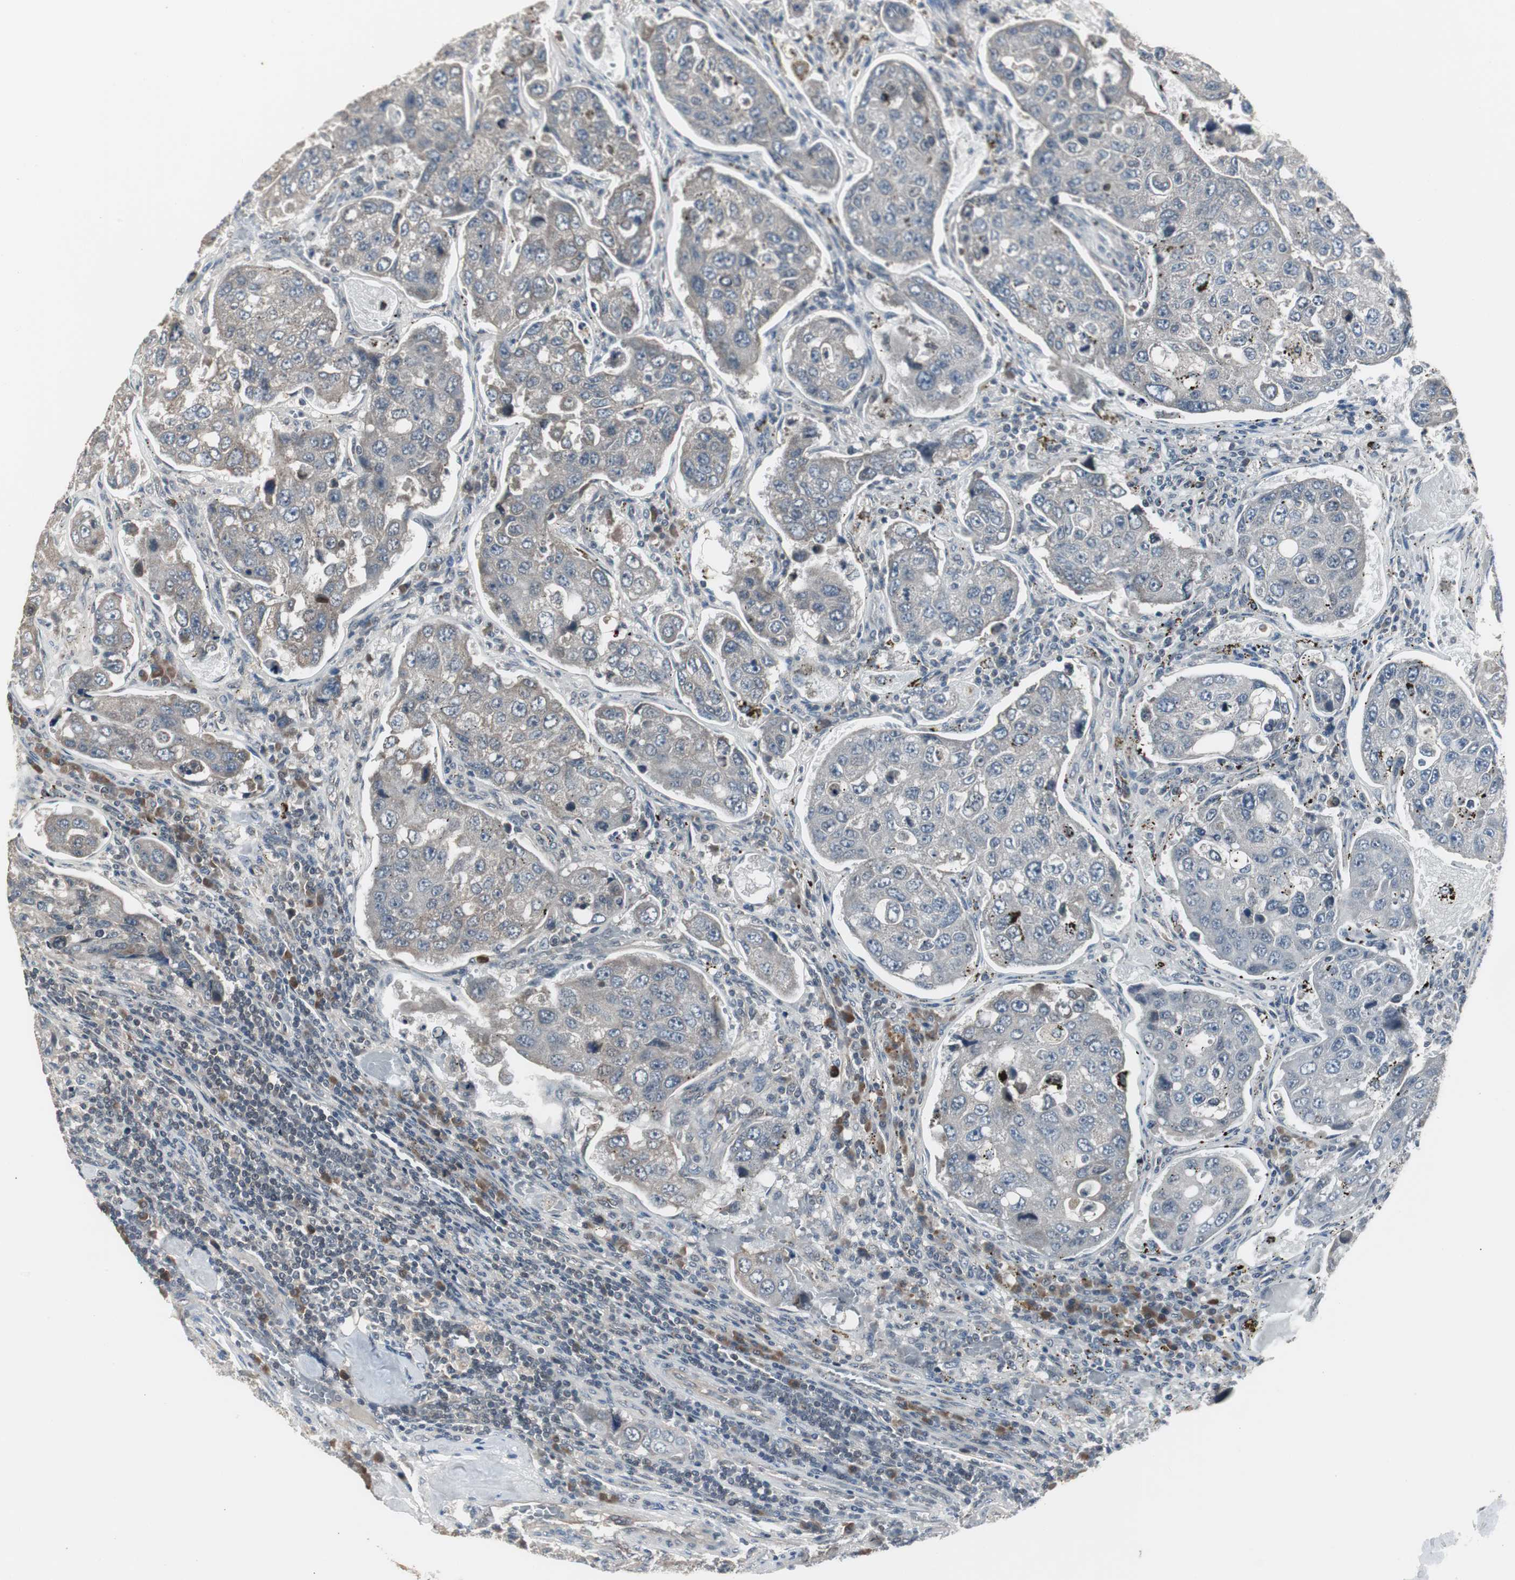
{"staining": {"intensity": "weak", "quantity": "25%-75%", "location": "cytoplasmic/membranous"}, "tissue": "urothelial cancer", "cell_type": "Tumor cells", "image_type": "cancer", "snomed": [{"axis": "morphology", "description": "Urothelial carcinoma, High grade"}, {"axis": "topography", "description": "Lymph node"}, {"axis": "topography", "description": "Urinary bladder"}], "caption": "A histopathology image showing weak cytoplasmic/membranous expression in approximately 25%-75% of tumor cells in urothelial carcinoma (high-grade), as visualized by brown immunohistochemical staining.", "gene": "ZMPSTE24", "patient": {"sex": "male", "age": 51}}